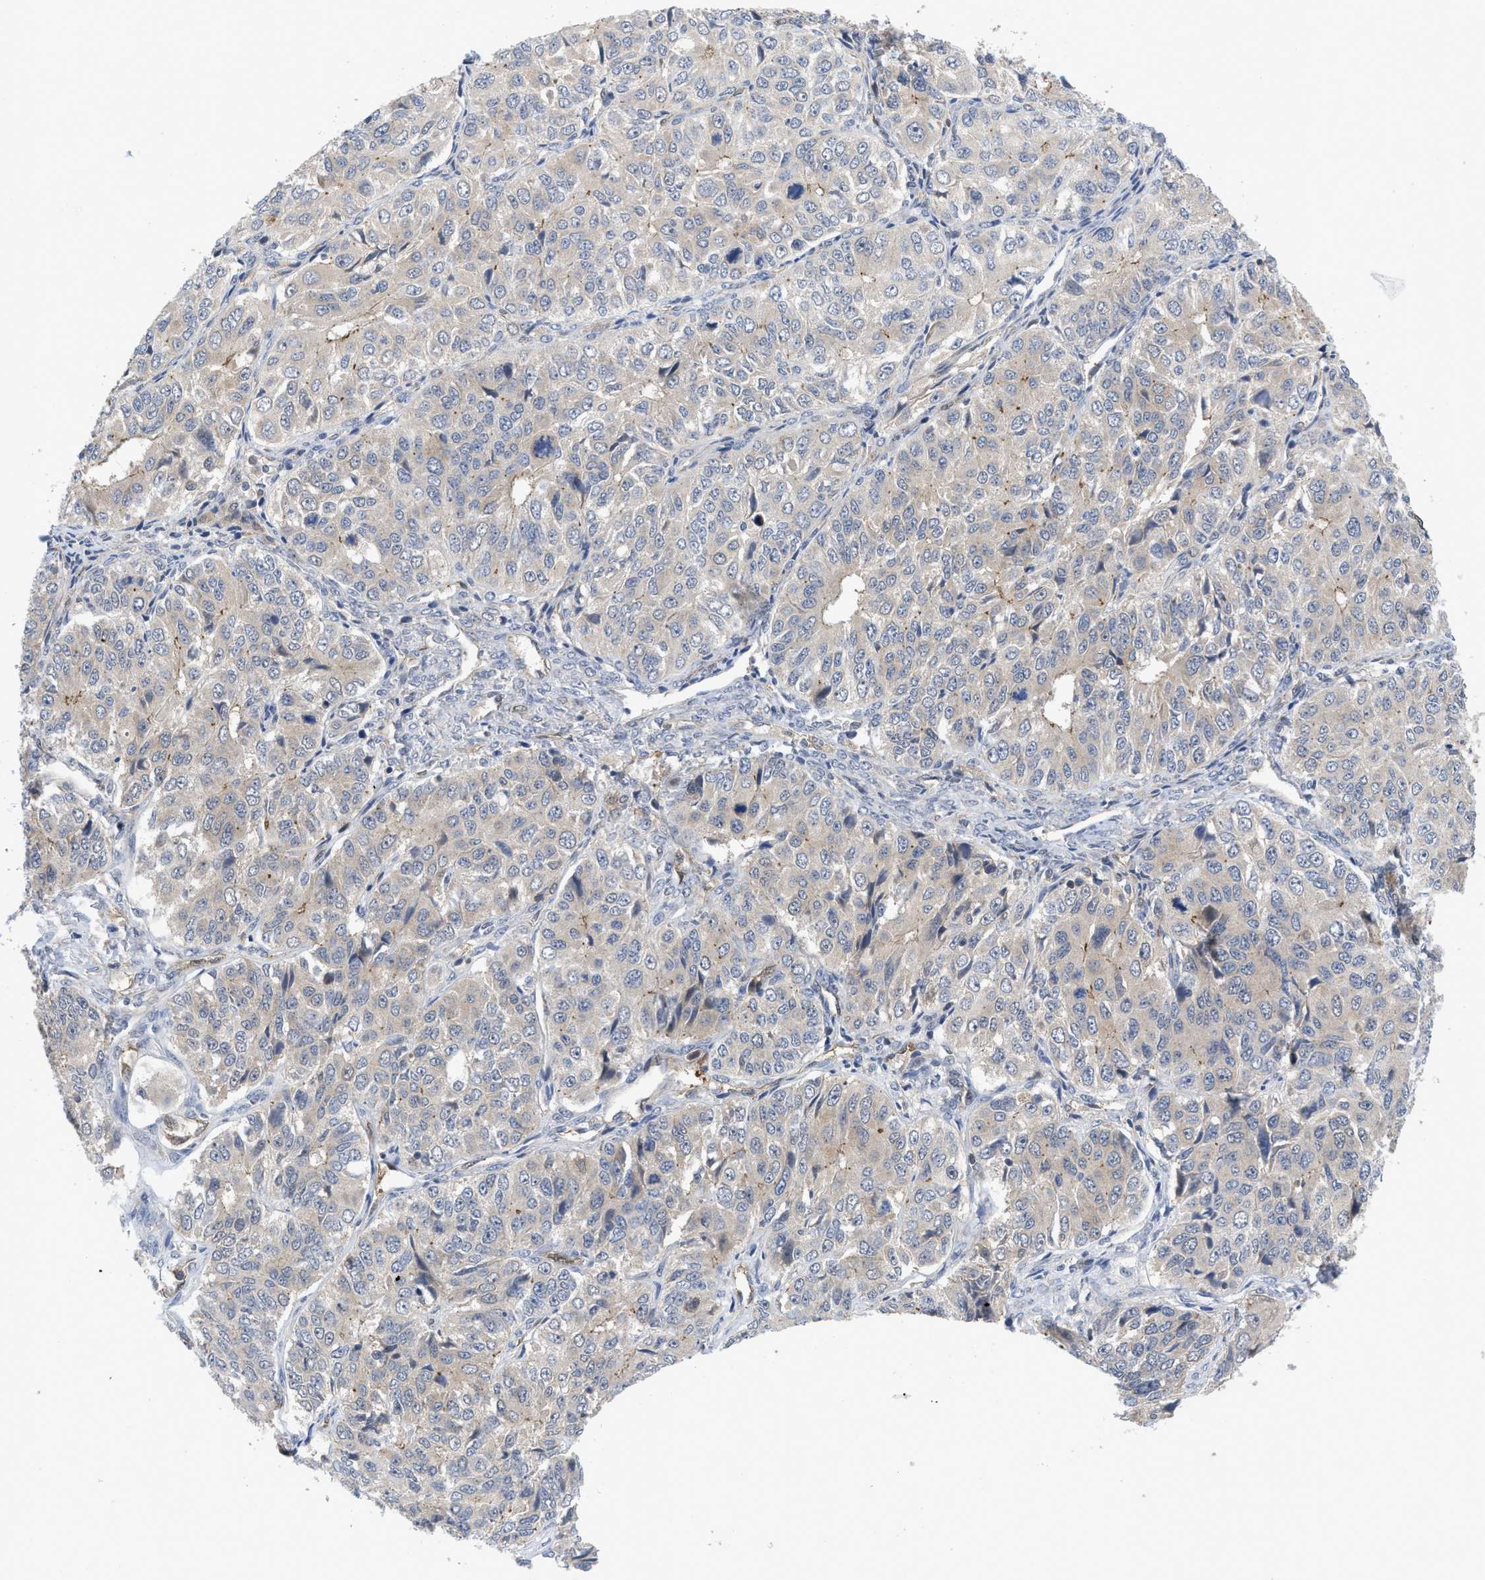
{"staining": {"intensity": "negative", "quantity": "none", "location": "none"}, "tissue": "ovarian cancer", "cell_type": "Tumor cells", "image_type": "cancer", "snomed": [{"axis": "morphology", "description": "Carcinoma, endometroid"}, {"axis": "topography", "description": "Ovary"}], "caption": "High magnification brightfield microscopy of ovarian cancer (endometroid carcinoma) stained with DAB (brown) and counterstained with hematoxylin (blue): tumor cells show no significant staining.", "gene": "LDAF1", "patient": {"sex": "female", "age": 51}}